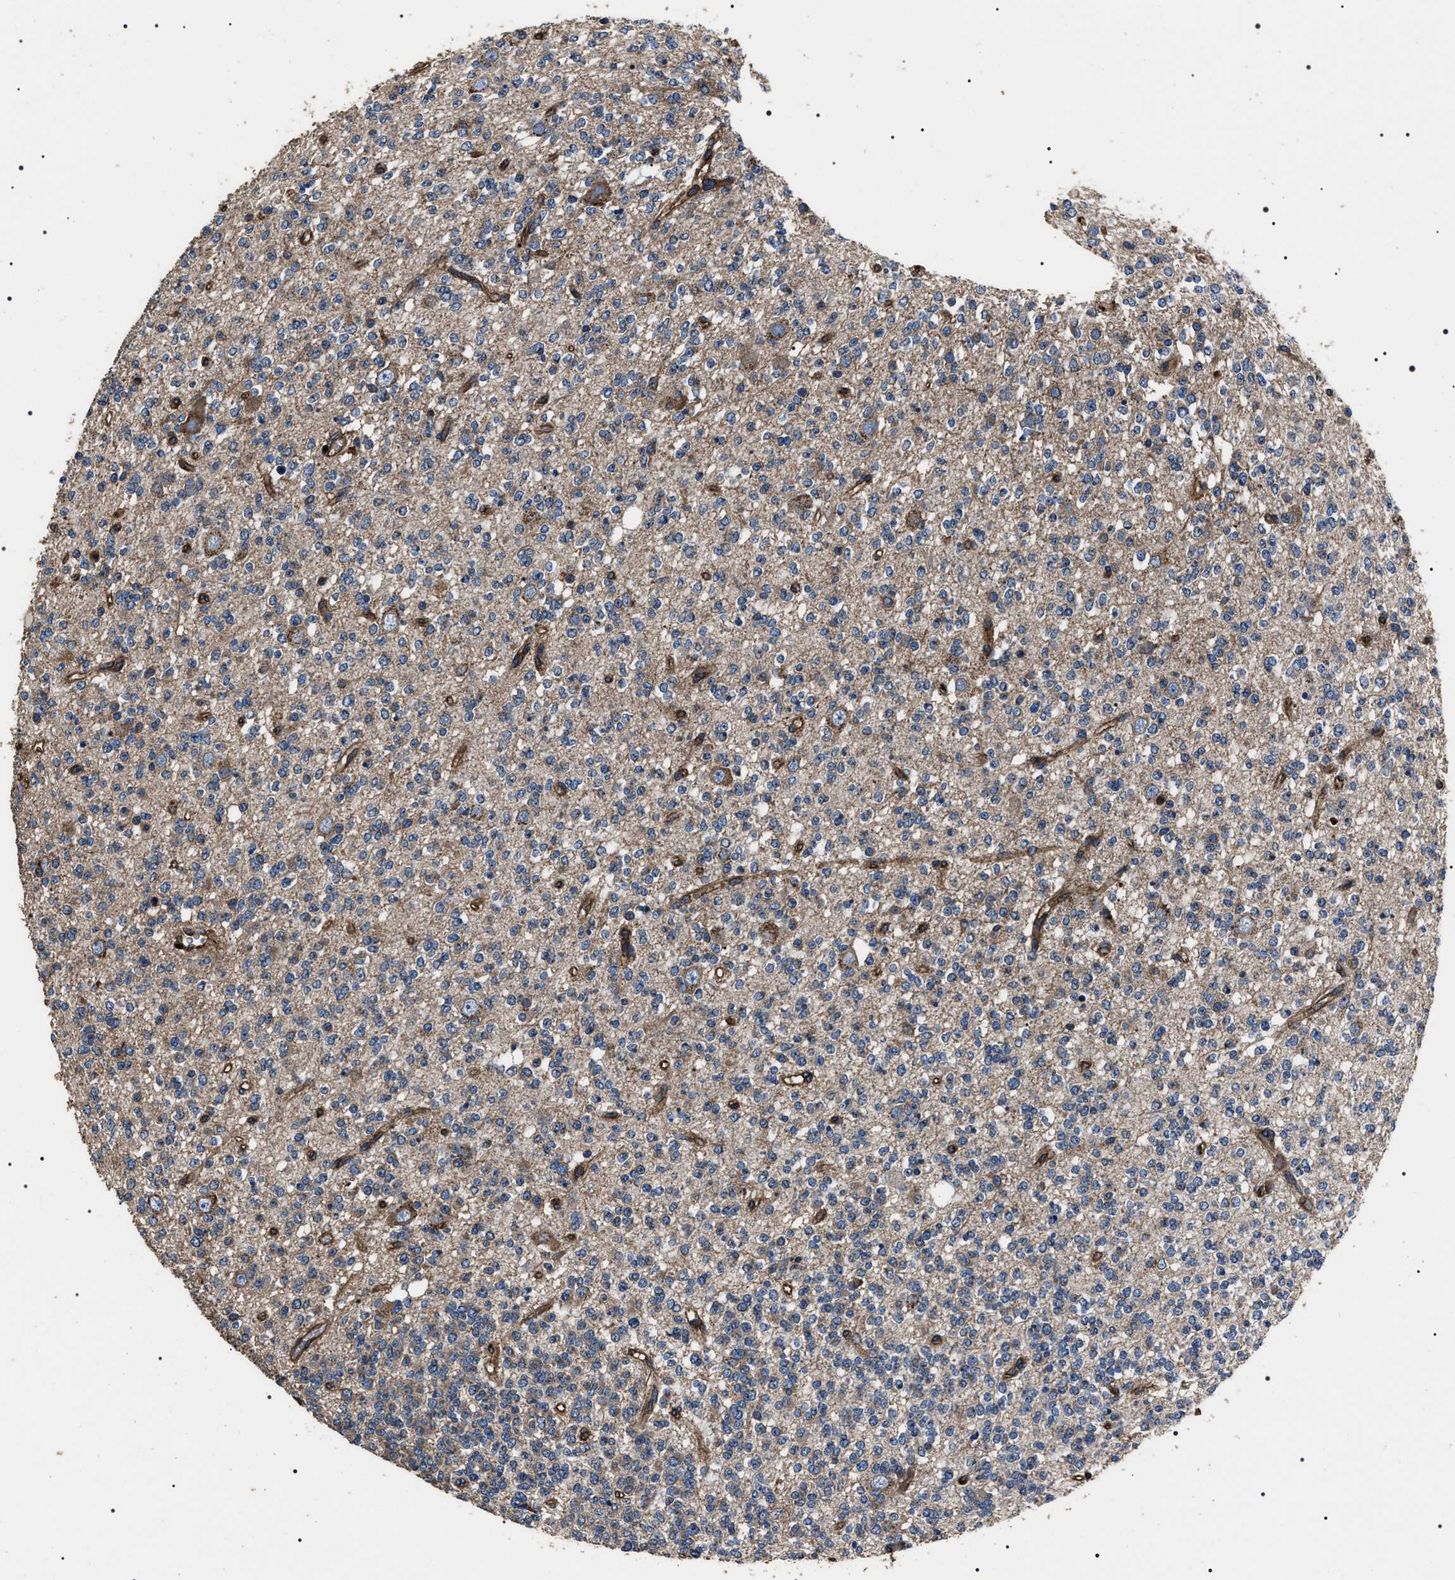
{"staining": {"intensity": "weak", "quantity": "25%-75%", "location": "cytoplasmic/membranous"}, "tissue": "glioma", "cell_type": "Tumor cells", "image_type": "cancer", "snomed": [{"axis": "morphology", "description": "Glioma, malignant, Low grade"}, {"axis": "topography", "description": "Brain"}], "caption": "IHC staining of glioma, which displays low levels of weak cytoplasmic/membranous staining in about 25%-75% of tumor cells indicating weak cytoplasmic/membranous protein staining. The staining was performed using DAB (brown) for protein detection and nuclei were counterstained in hematoxylin (blue).", "gene": "HSCB", "patient": {"sex": "male", "age": 38}}